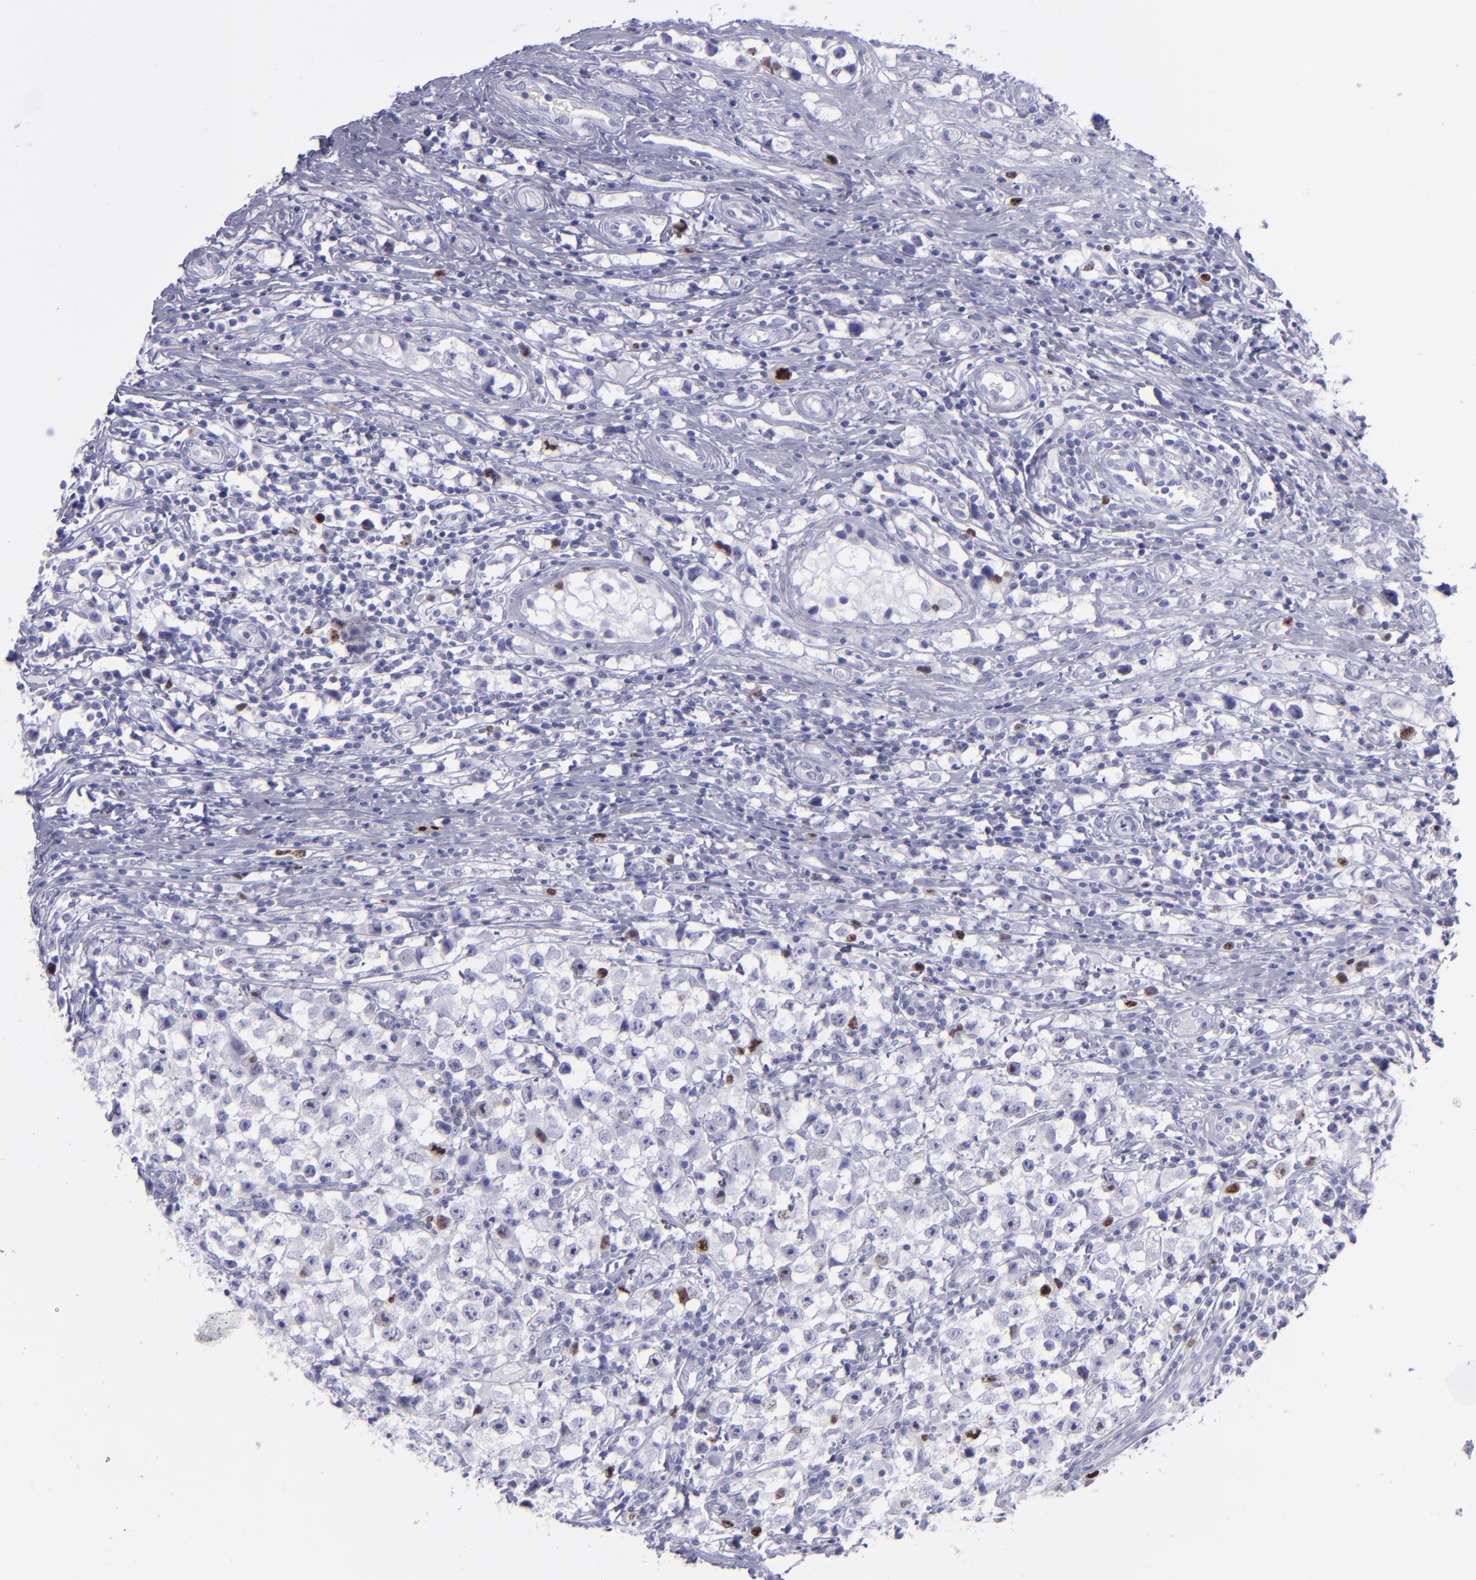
{"staining": {"intensity": "strong", "quantity": "<25%", "location": "nuclear"}, "tissue": "testis cancer", "cell_type": "Tumor cells", "image_type": "cancer", "snomed": [{"axis": "morphology", "description": "Seminoma, NOS"}, {"axis": "topography", "description": "Testis"}], "caption": "This is an image of IHC staining of seminoma (testis), which shows strong positivity in the nuclear of tumor cells.", "gene": "TOP2A", "patient": {"sex": "male", "age": 35}}